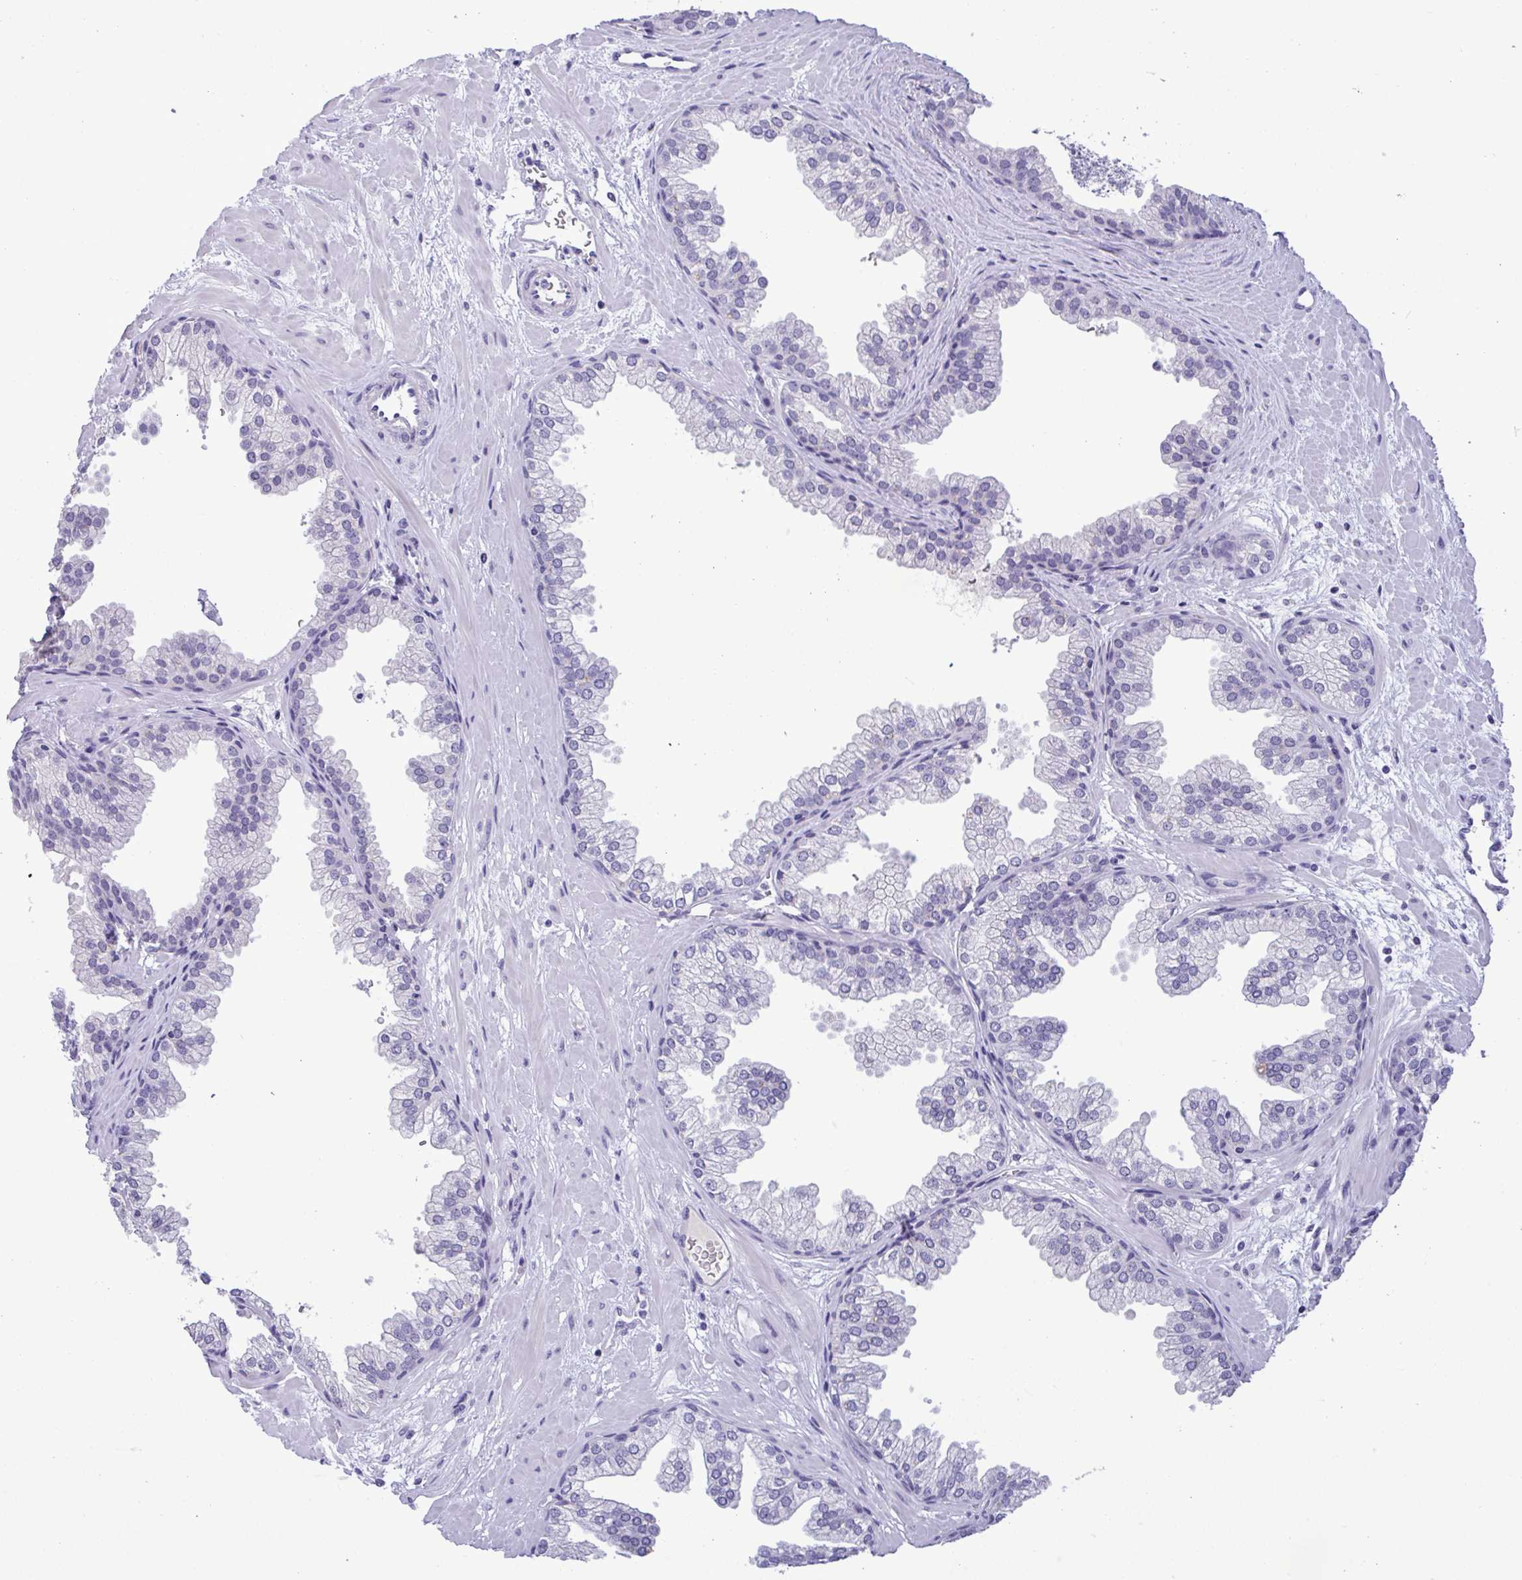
{"staining": {"intensity": "negative", "quantity": "none", "location": "none"}, "tissue": "prostate", "cell_type": "Glandular cells", "image_type": "normal", "snomed": [{"axis": "morphology", "description": "Normal tissue, NOS"}, {"axis": "topography", "description": "Prostate"}], "caption": "Histopathology image shows no protein staining in glandular cells of unremarkable prostate. The staining was performed using DAB (3,3'-diaminobenzidine) to visualize the protein expression in brown, while the nuclei were stained in blue with hematoxylin (Magnification: 20x).", "gene": "YBX2", "patient": {"sex": "male", "age": 37}}